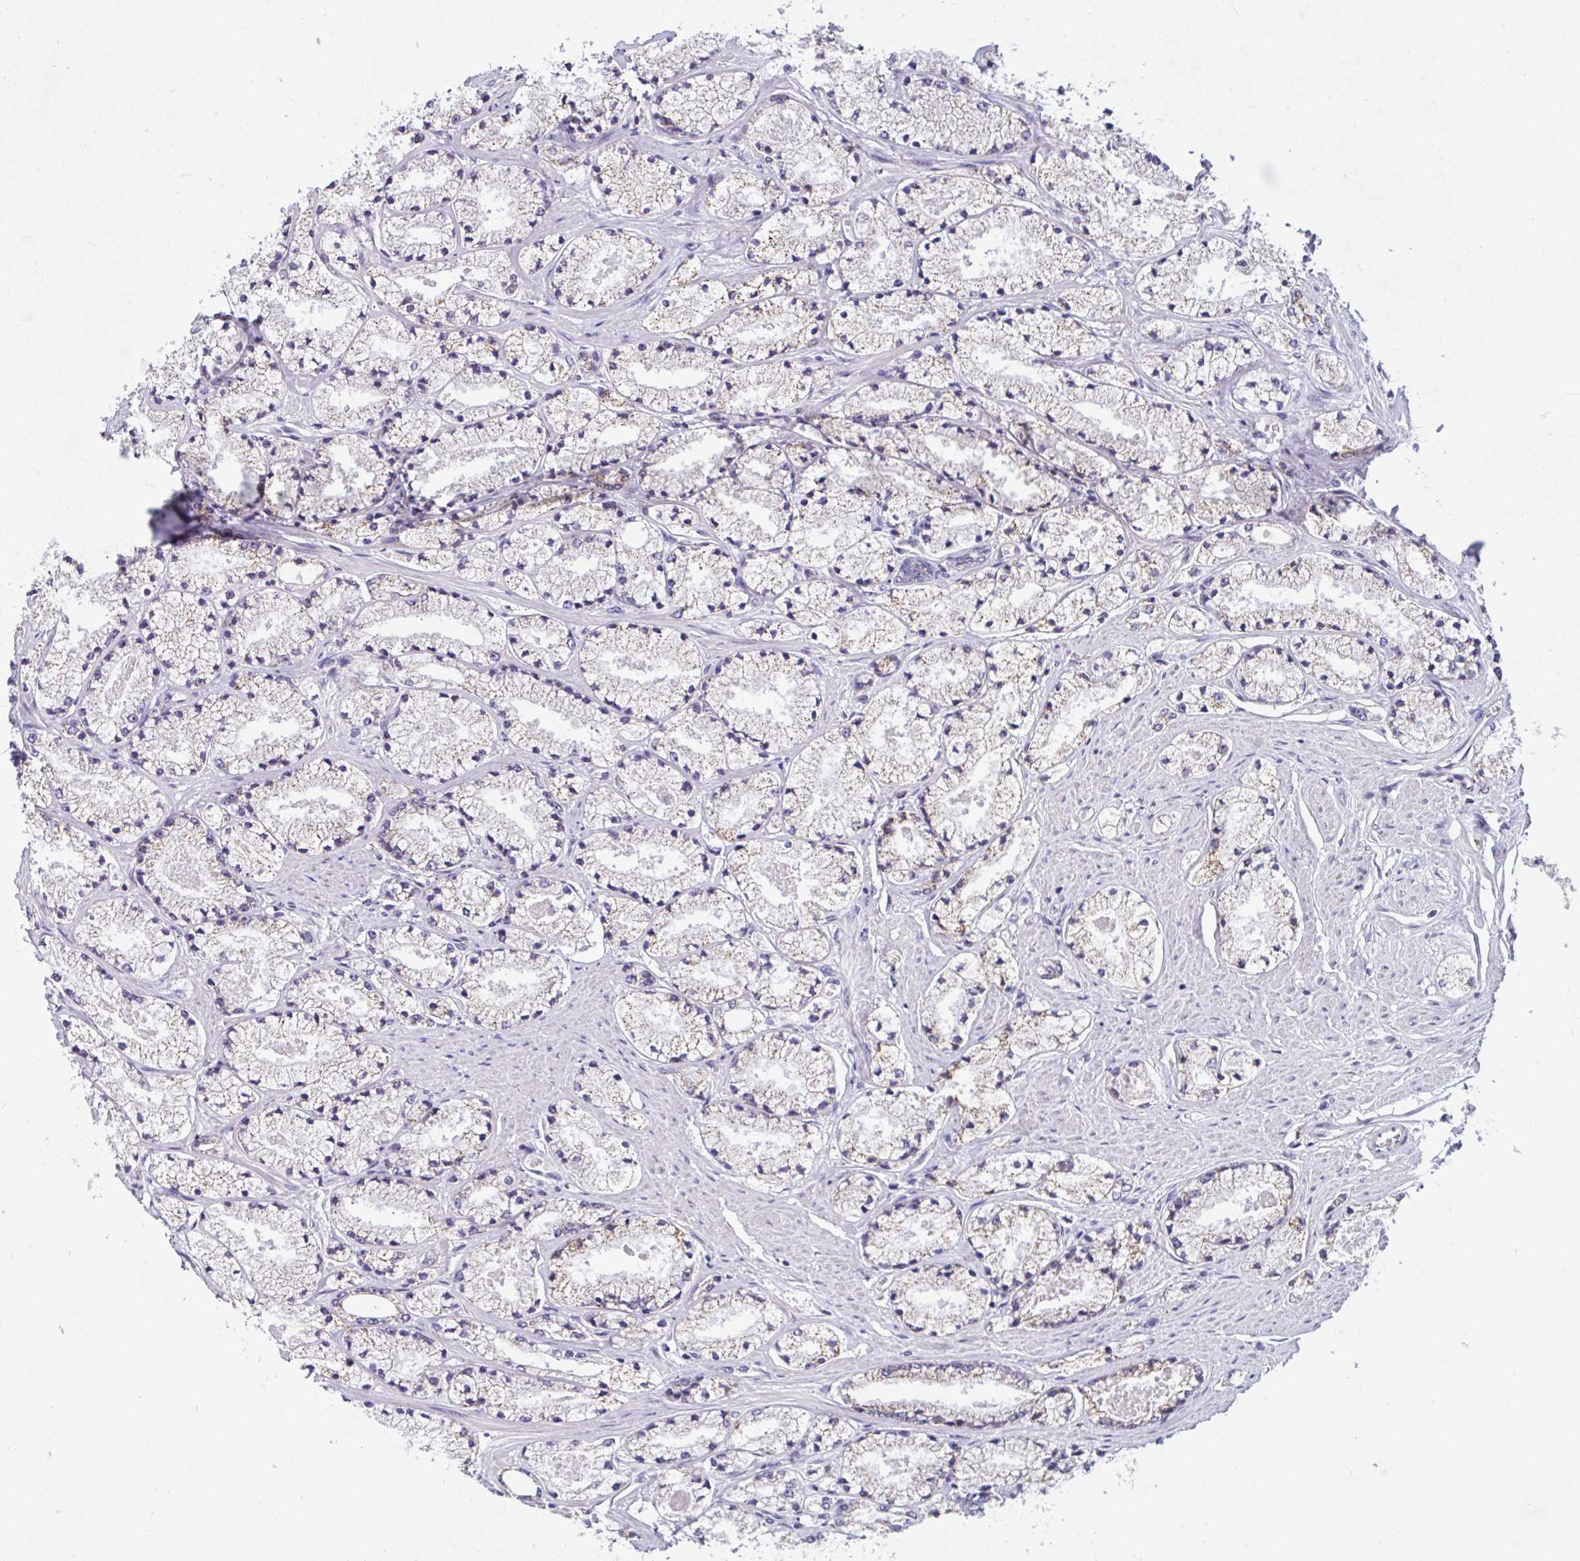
{"staining": {"intensity": "weak", "quantity": "<25%", "location": "cytoplasmic/membranous"}, "tissue": "prostate cancer", "cell_type": "Tumor cells", "image_type": "cancer", "snomed": [{"axis": "morphology", "description": "Adenocarcinoma, High grade"}, {"axis": "topography", "description": "Prostate"}], "caption": "Immunohistochemistry (IHC) of human prostate cancer (adenocarcinoma (high-grade)) exhibits no positivity in tumor cells.", "gene": "CEP63", "patient": {"sex": "male", "age": 63}}